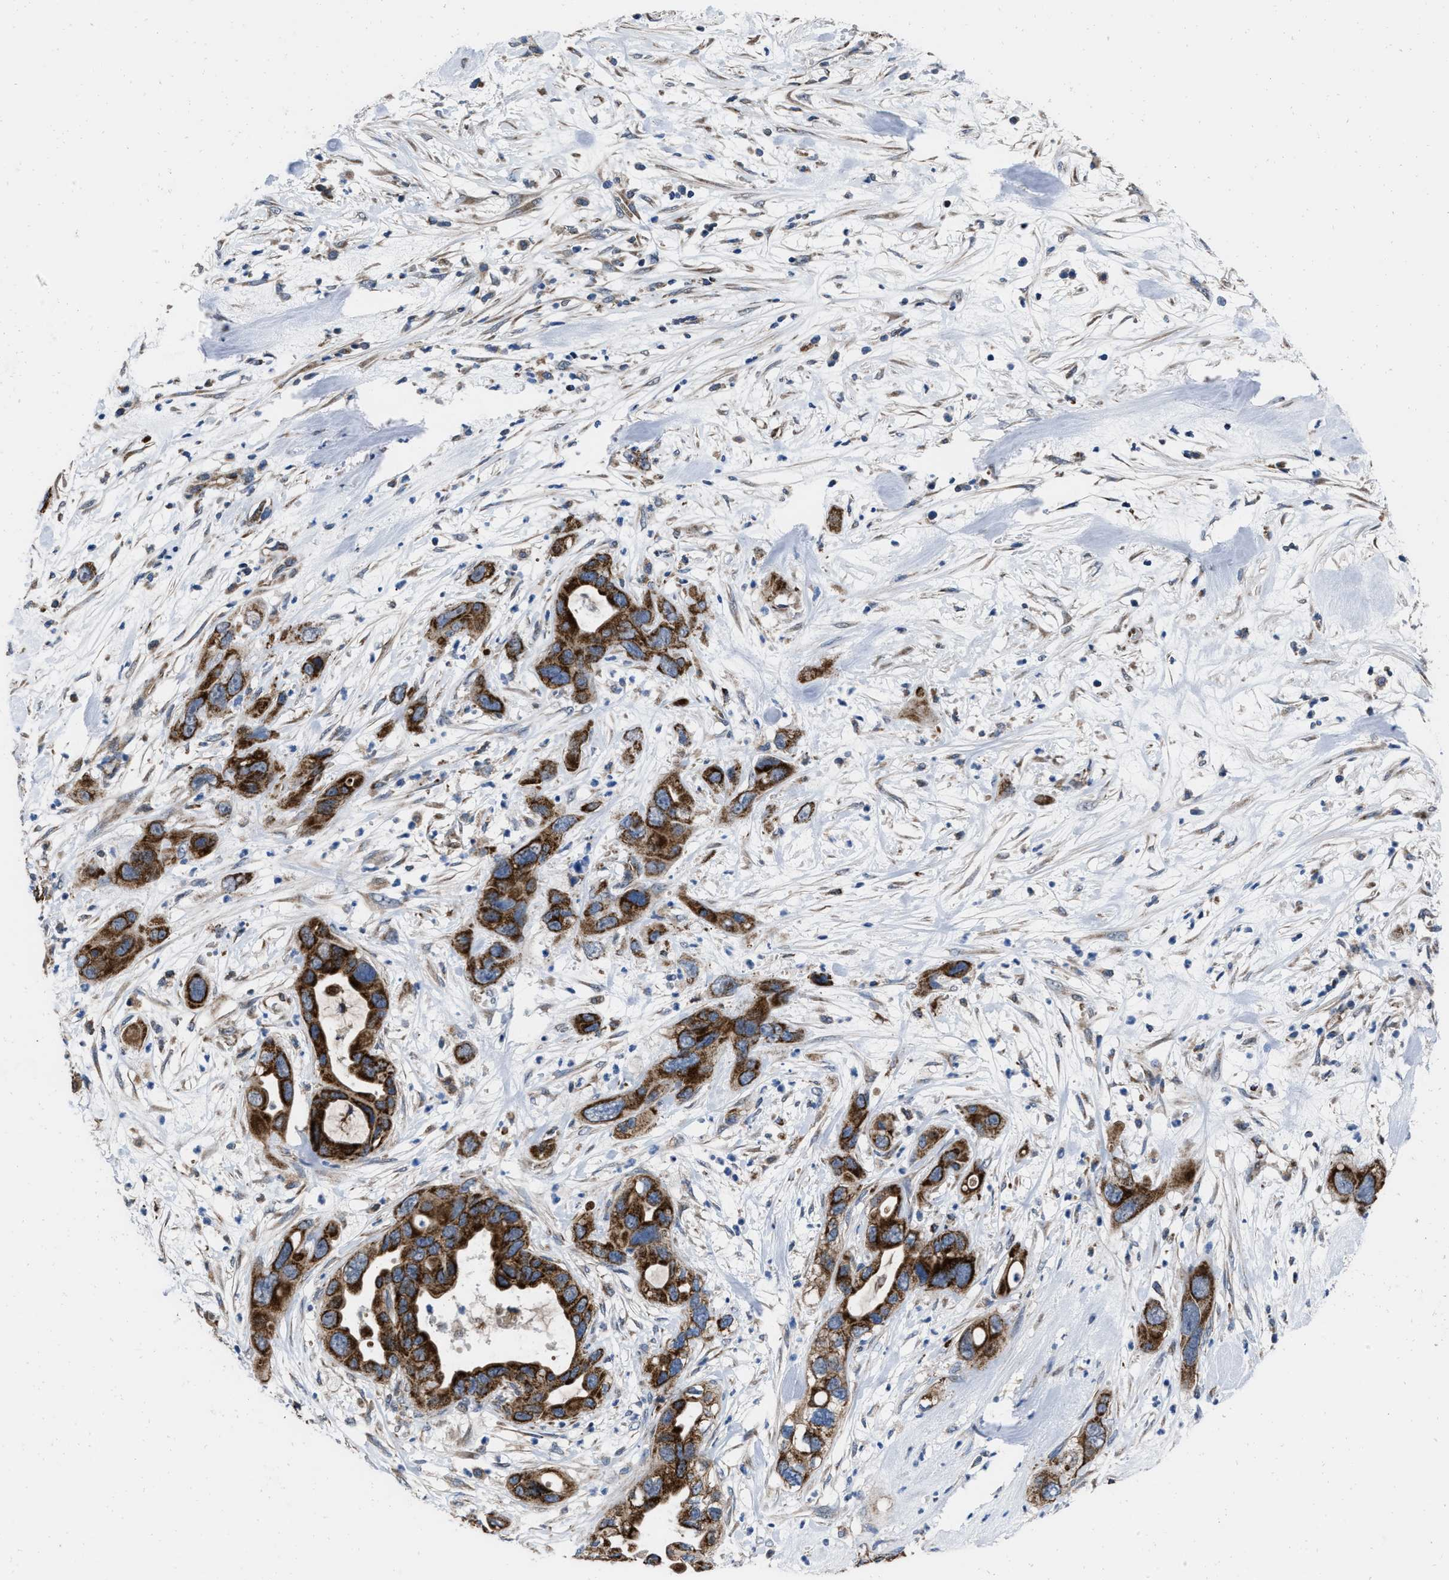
{"staining": {"intensity": "strong", "quantity": ">75%", "location": "cytoplasmic/membranous"}, "tissue": "pancreatic cancer", "cell_type": "Tumor cells", "image_type": "cancer", "snomed": [{"axis": "morphology", "description": "Adenocarcinoma, NOS"}, {"axis": "topography", "description": "Pancreas"}], "caption": "Protein expression analysis of human pancreatic cancer reveals strong cytoplasmic/membranous staining in about >75% of tumor cells.", "gene": "AKAP1", "patient": {"sex": "female", "age": 71}}